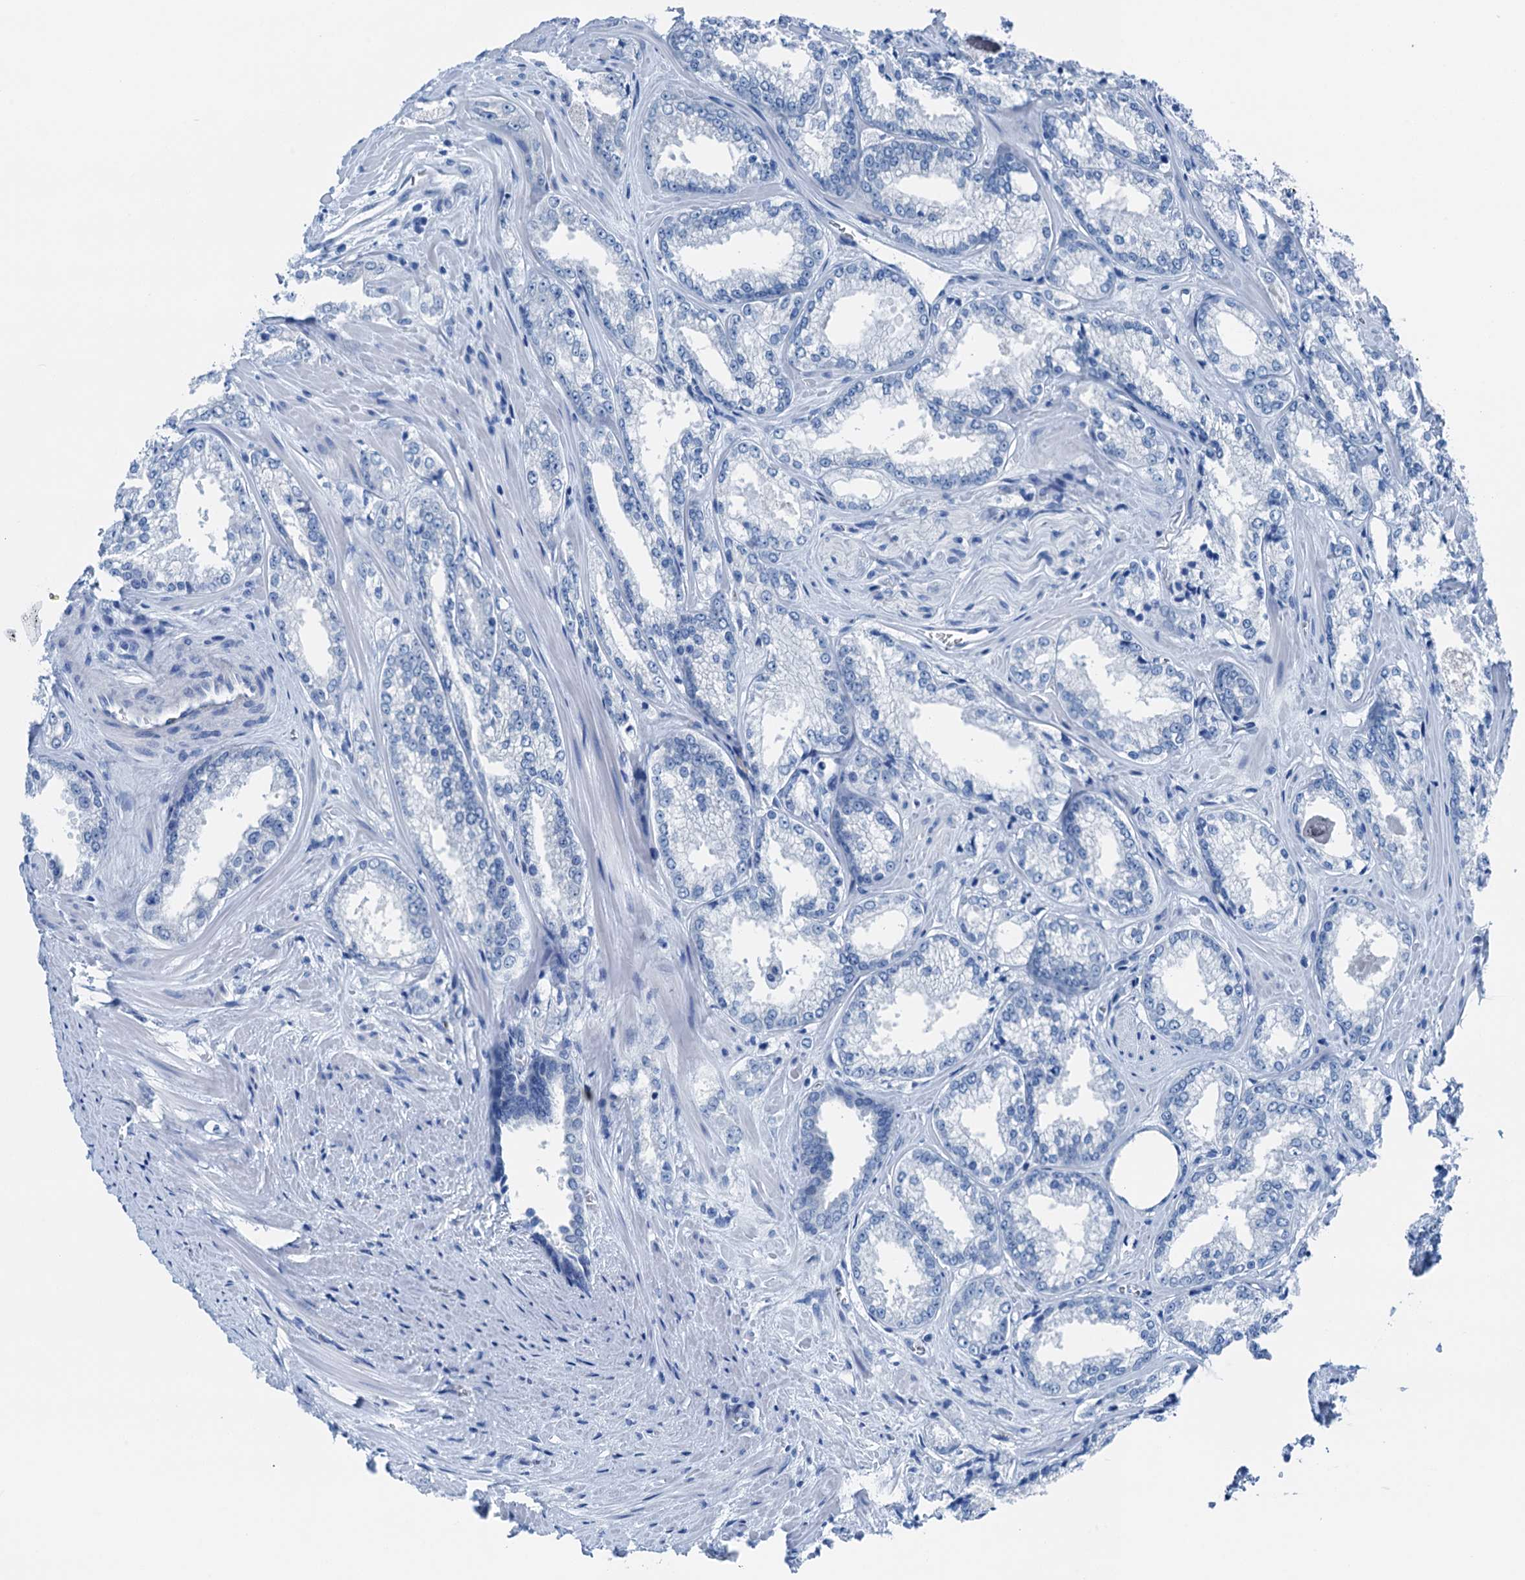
{"staining": {"intensity": "negative", "quantity": "none", "location": "none"}, "tissue": "prostate cancer", "cell_type": "Tumor cells", "image_type": "cancer", "snomed": [{"axis": "morphology", "description": "Adenocarcinoma, Low grade"}, {"axis": "topography", "description": "Prostate"}], "caption": "DAB (3,3'-diaminobenzidine) immunohistochemical staining of prostate low-grade adenocarcinoma demonstrates no significant expression in tumor cells.", "gene": "CBLN3", "patient": {"sex": "male", "age": 47}}